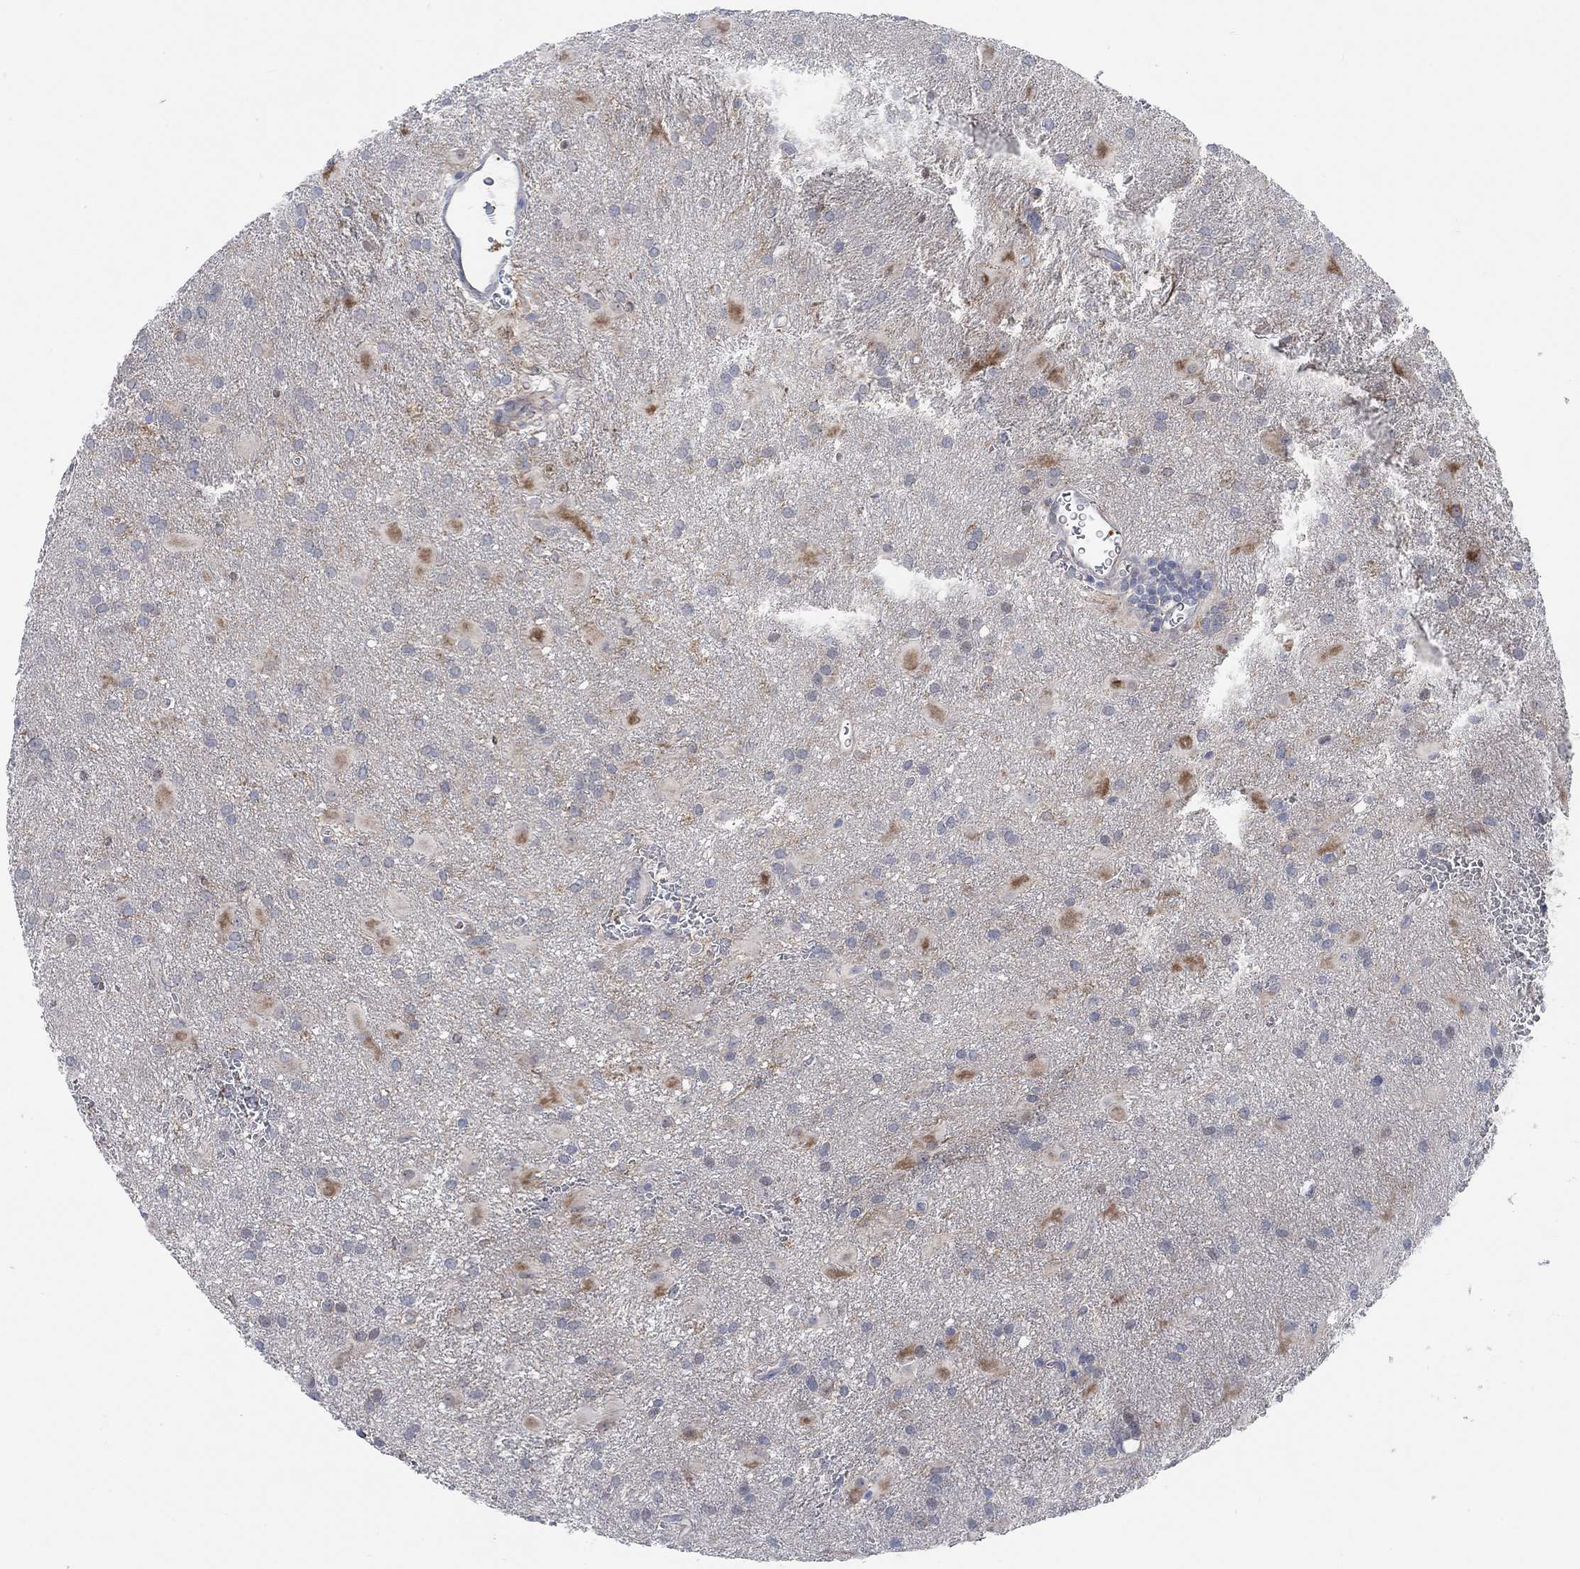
{"staining": {"intensity": "negative", "quantity": "none", "location": "none"}, "tissue": "glioma", "cell_type": "Tumor cells", "image_type": "cancer", "snomed": [{"axis": "morphology", "description": "Glioma, malignant, Low grade"}, {"axis": "topography", "description": "Brain"}], "caption": "Micrograph shows no protein positivity in tumor cells of glioma tissue.", "gene": "PMFBP1", "patient": {"sex": "male", "age": 58}}